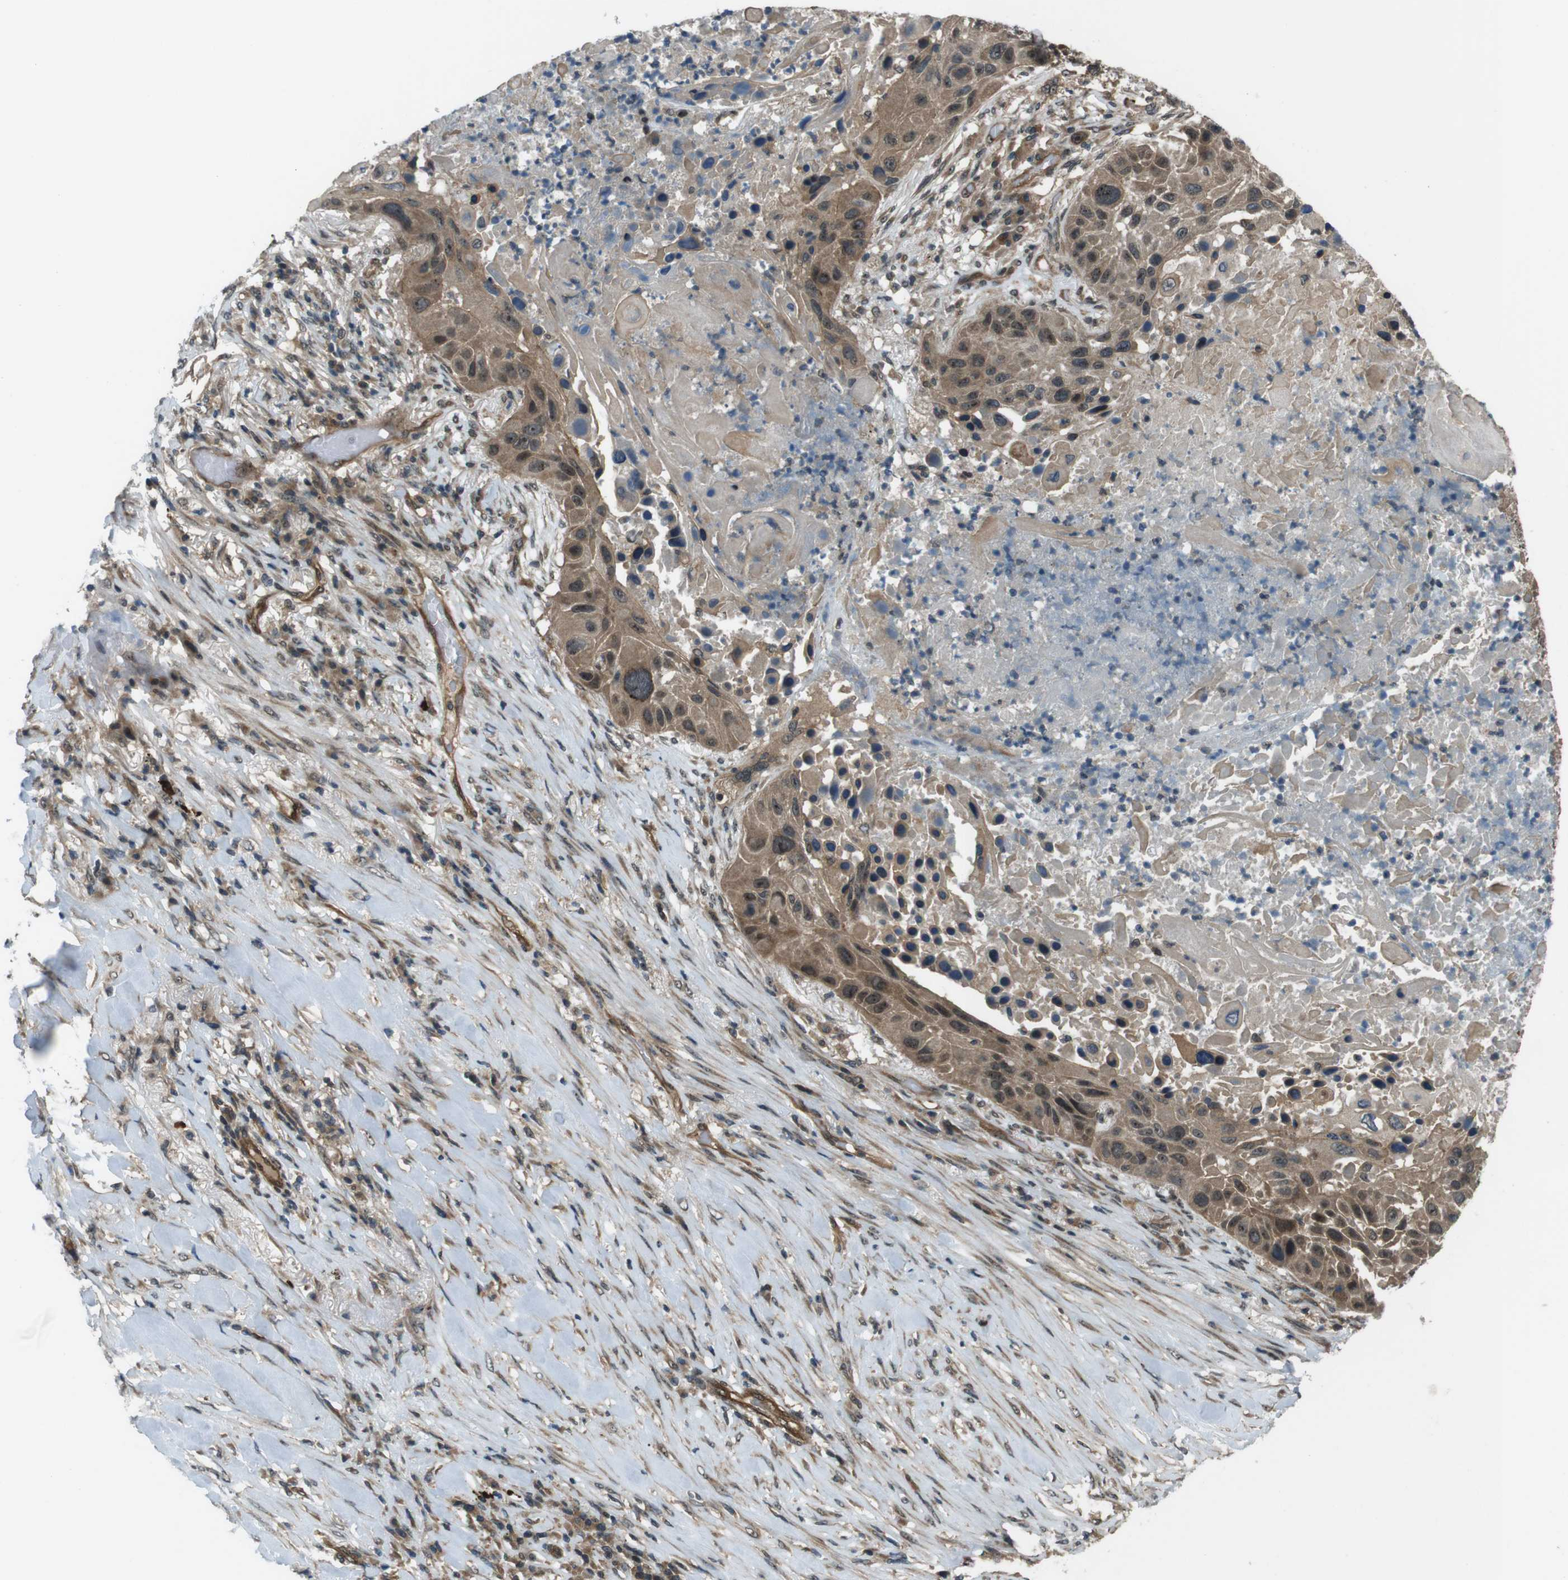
{"staining": {"intensity": "moderate", "quantity": ">75%", "location": "cytoplasmic/membranous,nuclear"}, "tissue": "lung cancer", "cell_type": "Tumor cells", "image_type": "cancer", "snomed": [{"axis": "morphology", "description": "Squamous cell carcinoma, NOS"}, {"axis": "topography", "description": "Lung"}], "caption": "A medium amount of moderate cytoplasmic/membranous and nuclear expression is identified in approximately >75% of tumor cells in squamous cell carcinoma (lung) tissue. Using DAB (3,3'-diaminobenzidine) (brown) and hematoxylin (blue) stains, captured at high magnification using brightfield microscopy.", "gene": "TIAM2", "patient": {"sex": "male", "age": 57}}